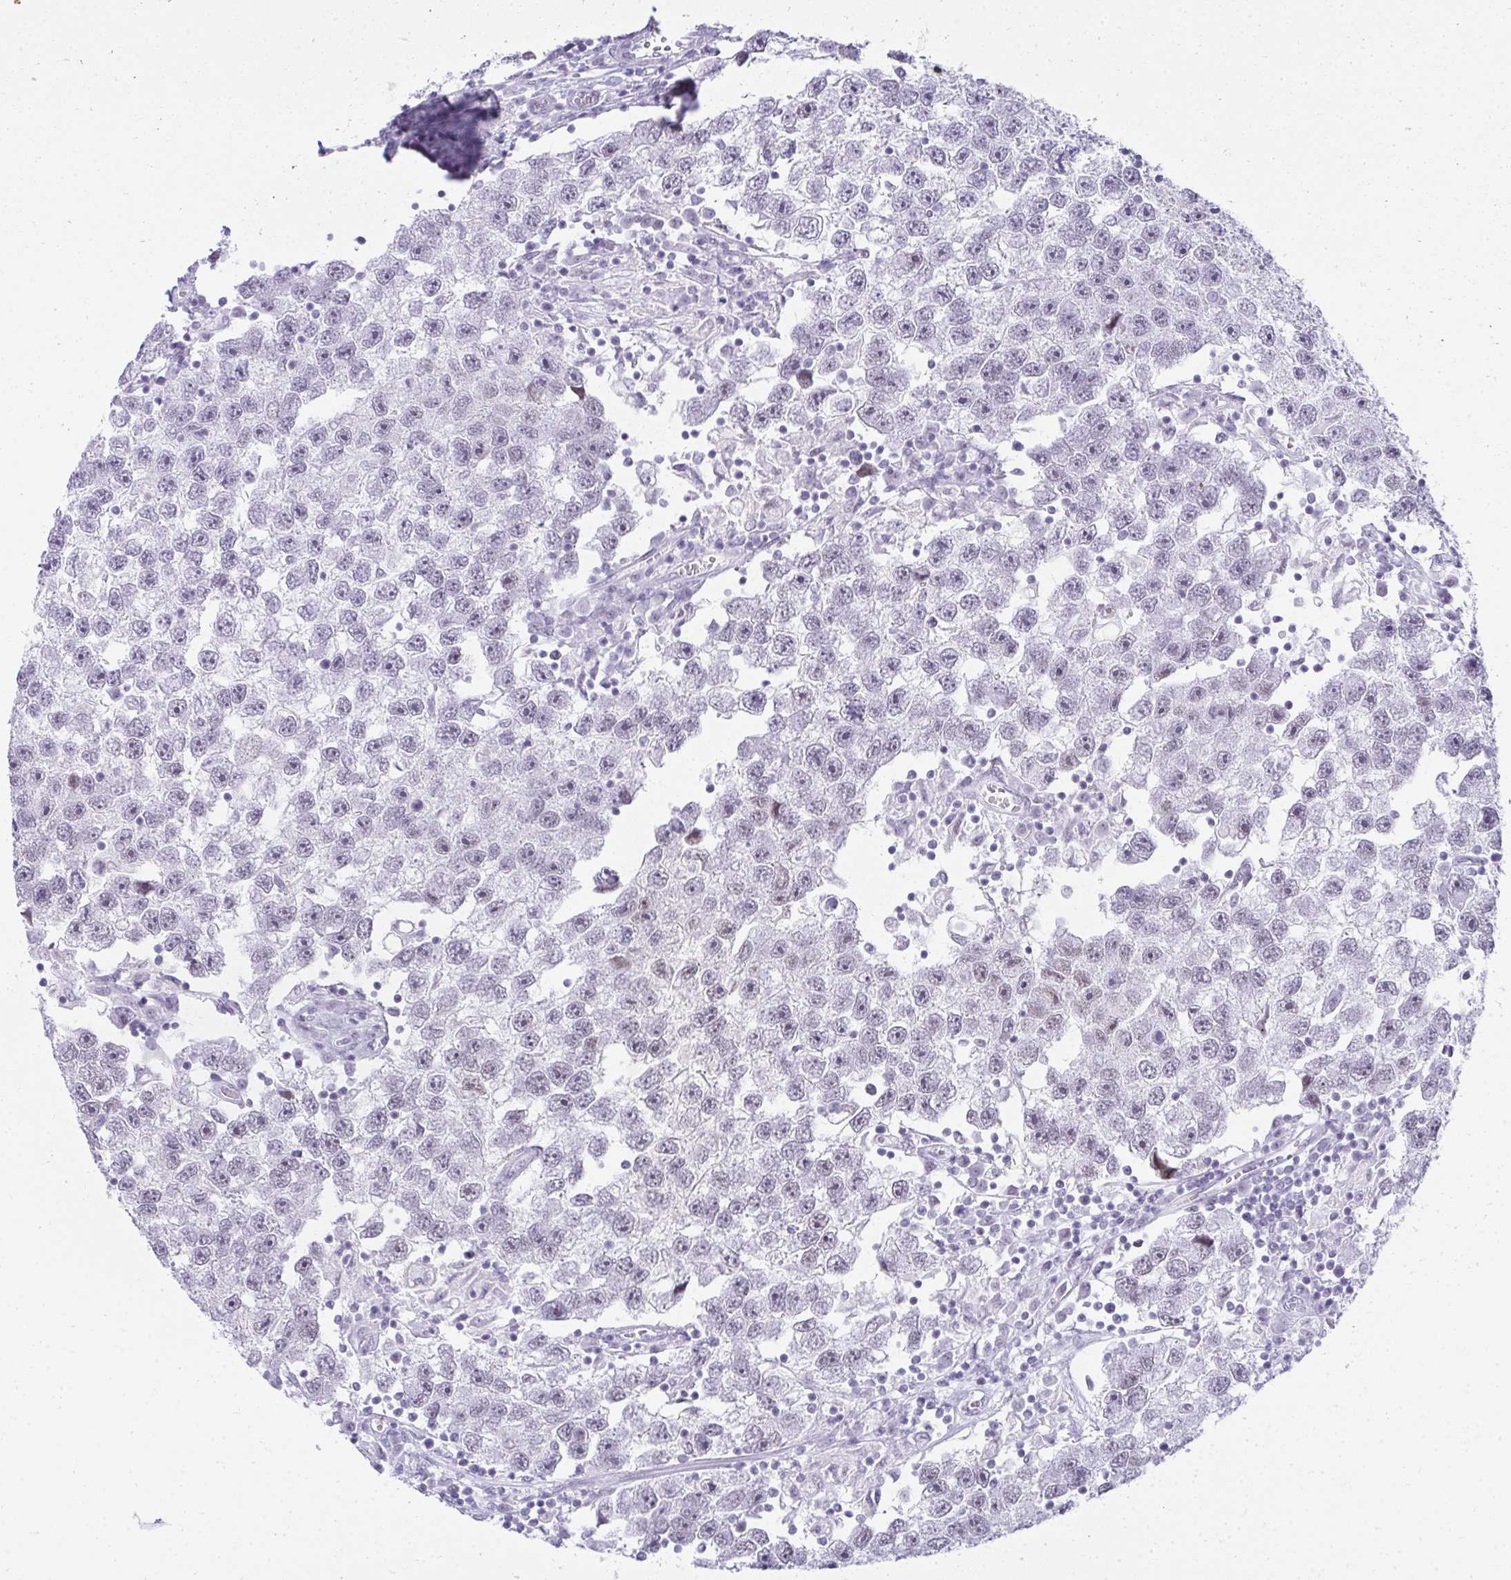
{"staining": {"intensity": "weak", "quantity": "<25%", "location": "nuclear"}, "tissue": "testis cancer", "cell_type": "Tumor cells", "image_type": "cancer", "snomed": [{"axis": "morphology", "description": "Seminoma, NOS"}, {"axis": "topography", "description": "Testis"}], "caption": "Tumor cells show no significant protein staining in testis seminoma. (IHC, brightfield microscopy, high magnification).", "gene": "PLA2G1B", "patient": {"sex": "male", "age": 26}}